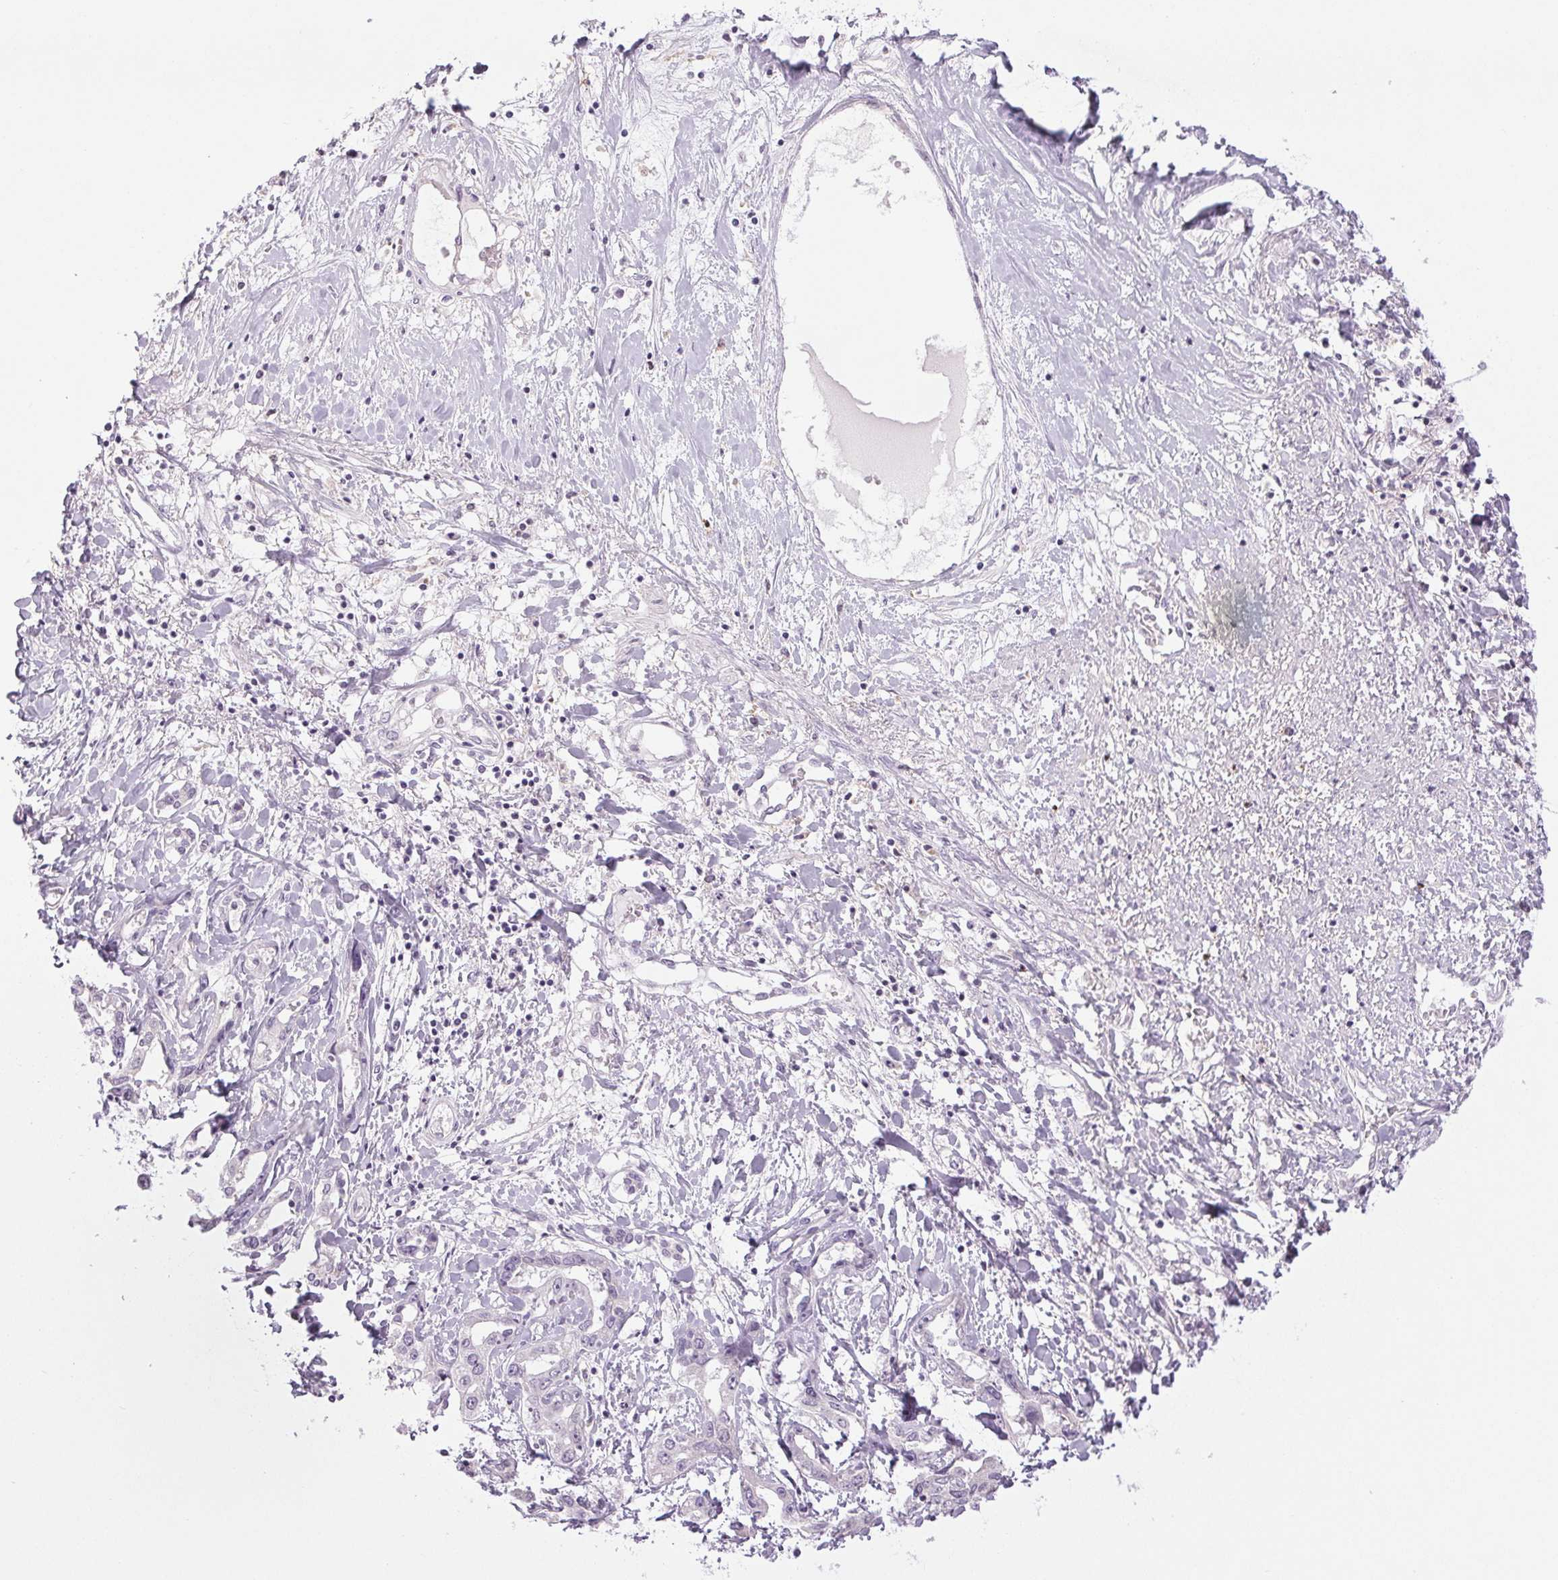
{"staining": {"intensity": "negative", "quantity": "none", "location": "none"}, "tissue": "liver cancer", "cell_type": "Tumor cells", "image_type": "cancer", "snomed": [{"axis": "morphology", "description": "Cholangiocarcinoma"}, {"axis": "topography", "description": "Liver"}], "caption": "Tumor cells show no significant protein expression in cholangiocarcinoma (liver).", "gene": "SMIM6", "patient": {"sex": "male", "age": 59}}